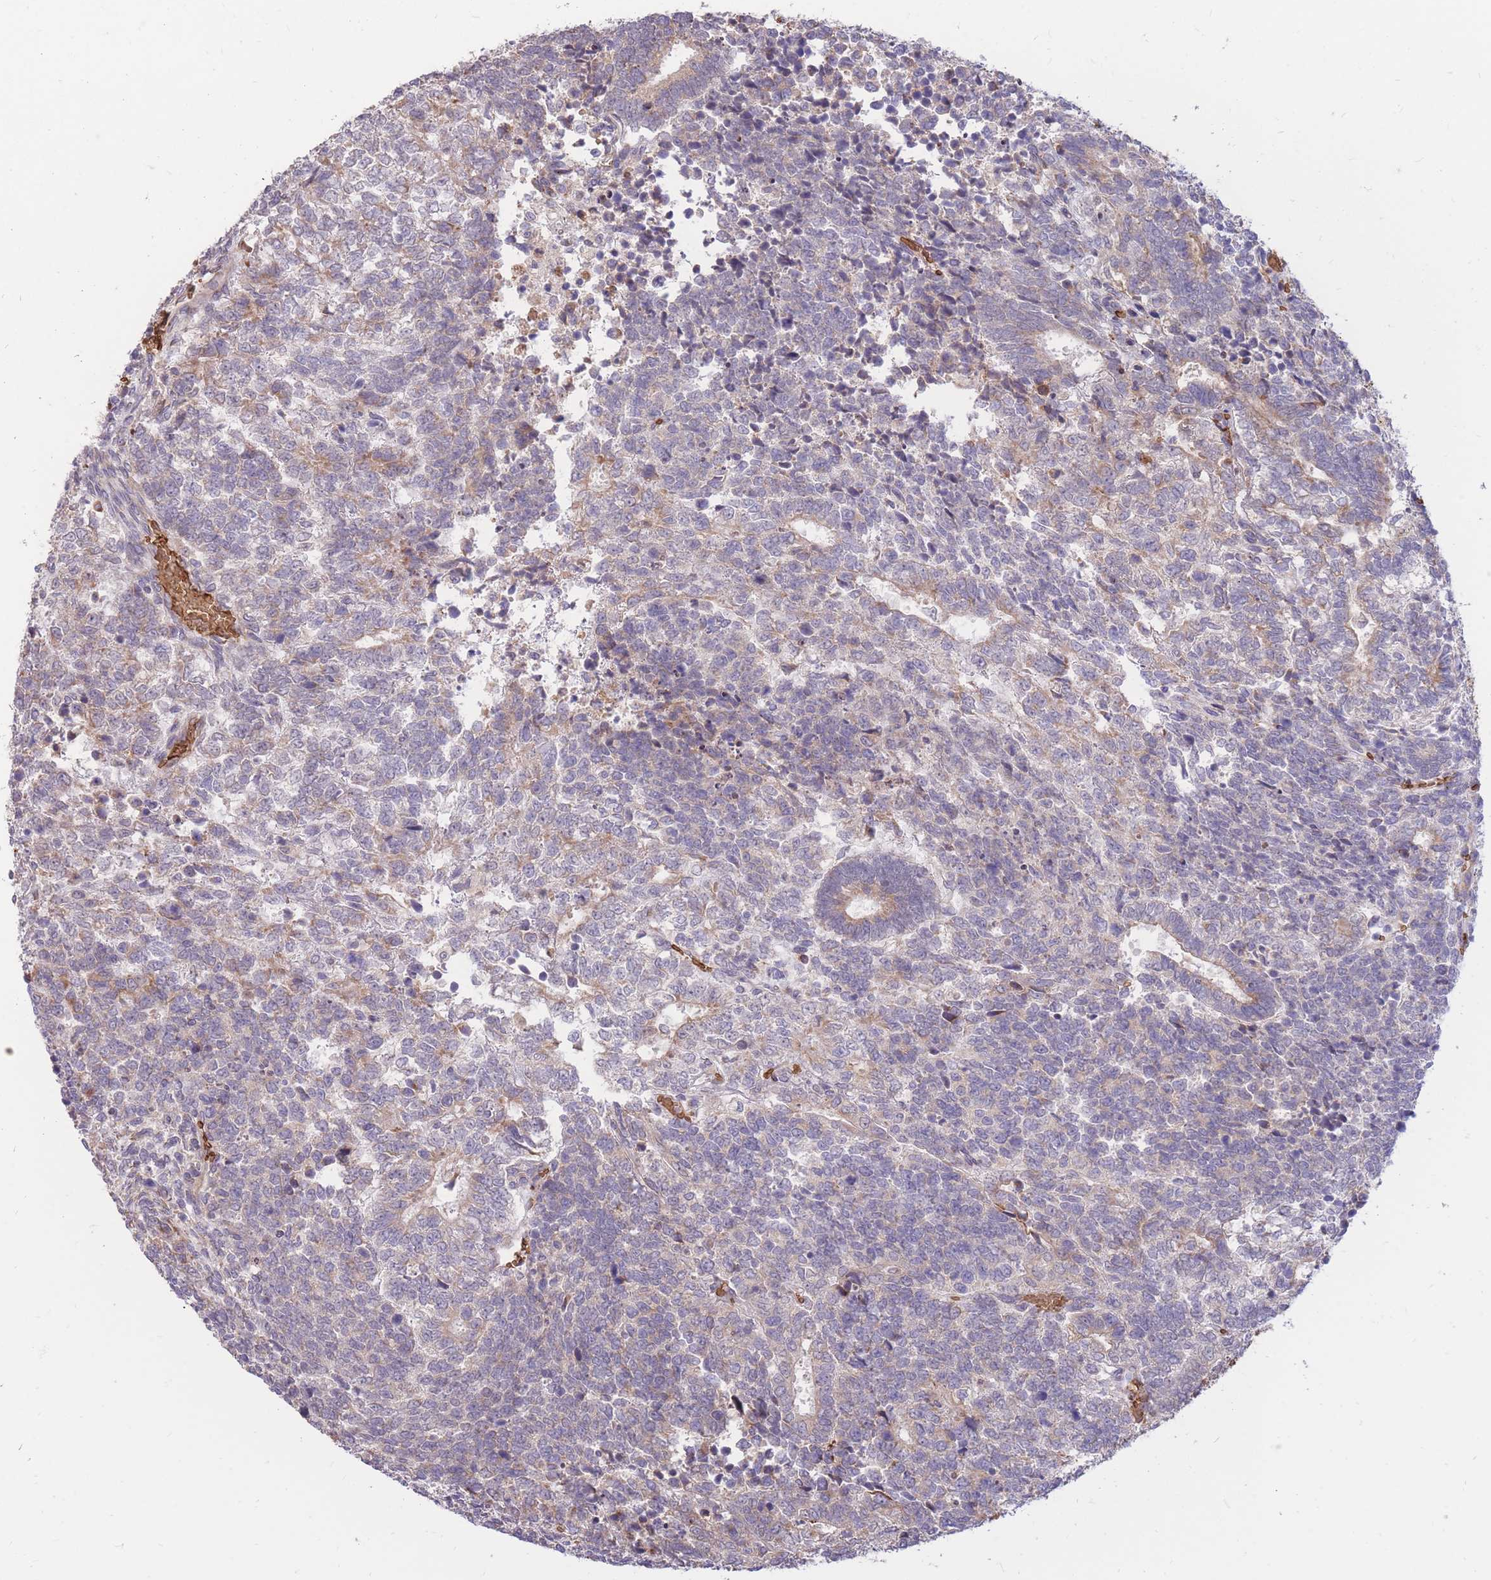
{"staining": {"intensity": "weak", "quantity": "<25%", "location": "cytoplasmic/membranous"}, "tissue": "testis cancer", "cell_type": "Tumor cells", "image_type": "cancer", "snomed": [{"axis": "morphology", "description": "Carcinoma, Embryonal, NOS"}, {"axis": "topography", "description": "Testis"}], "caption": "An immunohistochemistry photomicrograph of testis cancer (embryonal carcinoma) is shown. There is no staining in tumor cells of testis cancer (embryonal carcinoma).", "gene": "ATP10D", "patient": {"sex": "male", "age": 23}}